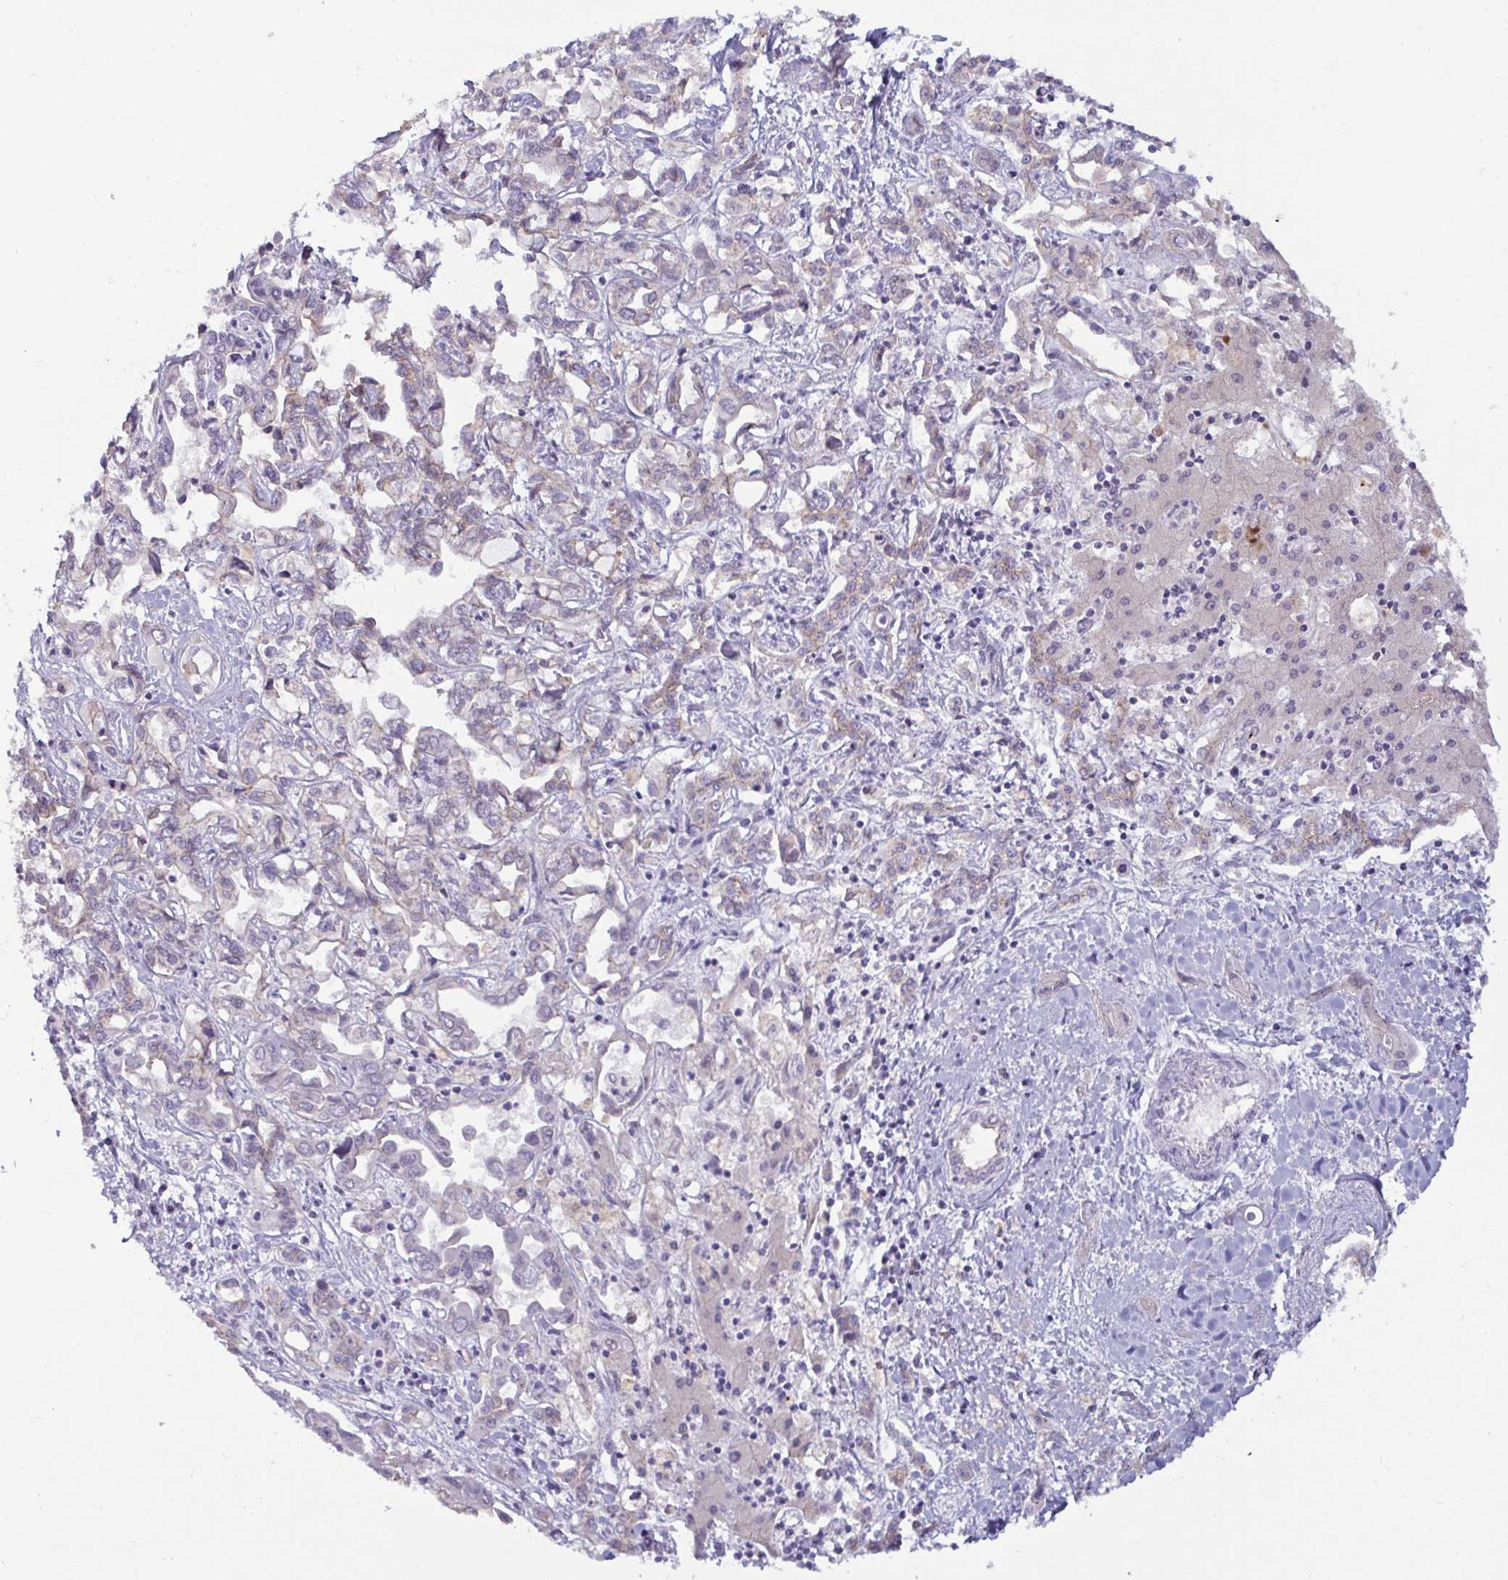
{"staining": {"intensity": "weak", "quantity": "<25%", "location": "cytoplasmic/membranous"}, "tissue": "liver cancer", "cell_type": "Tumor cells", "image_type": "cancer", "snomed": [{"axis": "morphology", "description": "Cholangiocarcinoma"}, {"axis": "topography", "description": "Liver"}], "caption": "Liver cancer (cholangiocarcinoma) was stained to show a protein in brown. There is no significant staining in tumor cells.", "gene": "GSTM1", "patient": {"sex": "female", "age": 64}}